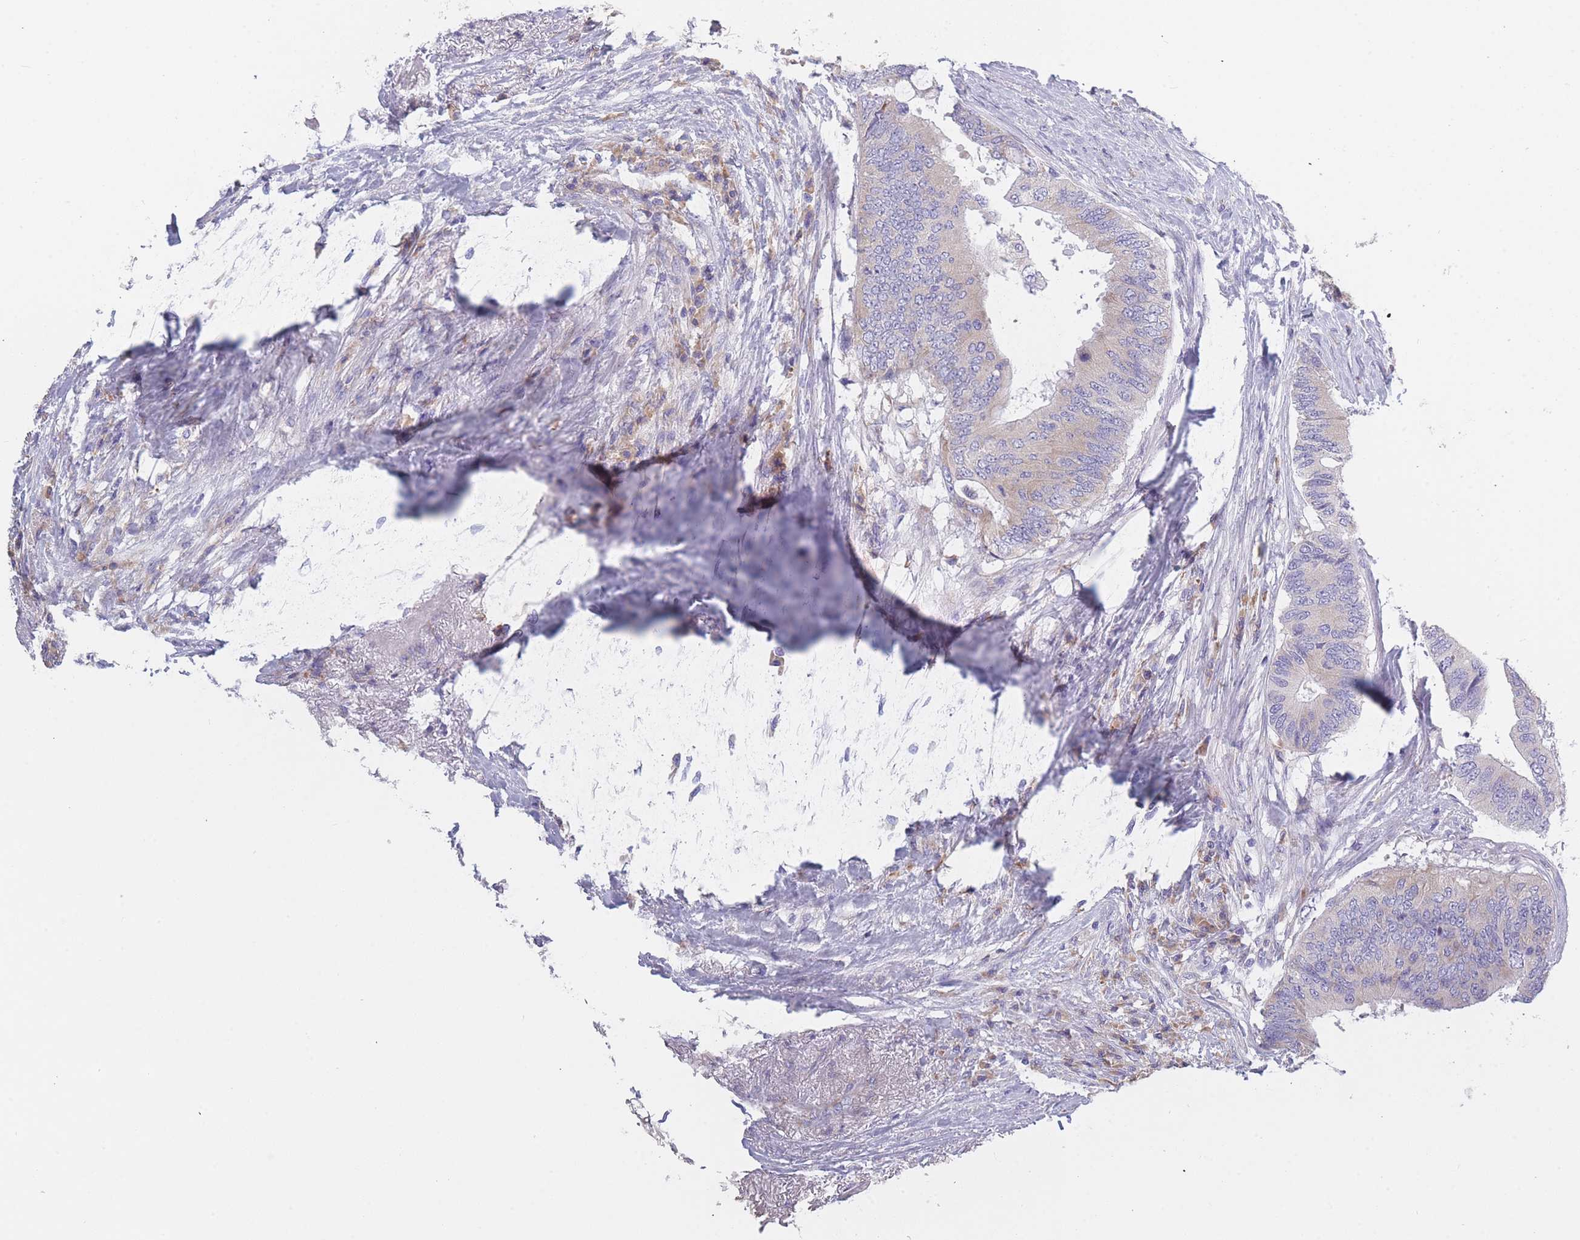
{"staining": {"intensity": "weak", "quantity": "<25%", "location": "cytoplasmic/membranous"}, "tissue": "colorectal cancer", "cell_type": "Tumor cells", "image_type": "cancer", "snomed": [{"axis": "morphology", "description": "Adenocarcinoma, NOS"}, {"axis": "topography", "description": "Colon"}], "caption": "High magnification brightfield microscopy of colorectal cancer (adenocarcinoma) stained with DAB (3,3'-diaminobenzidine) (brown) and counterstained with hematoxylin (blue): tumor cells show no significant positivity.", "gene": "NDUFAF6", "patient": {"sex": "male", "age": 71}}